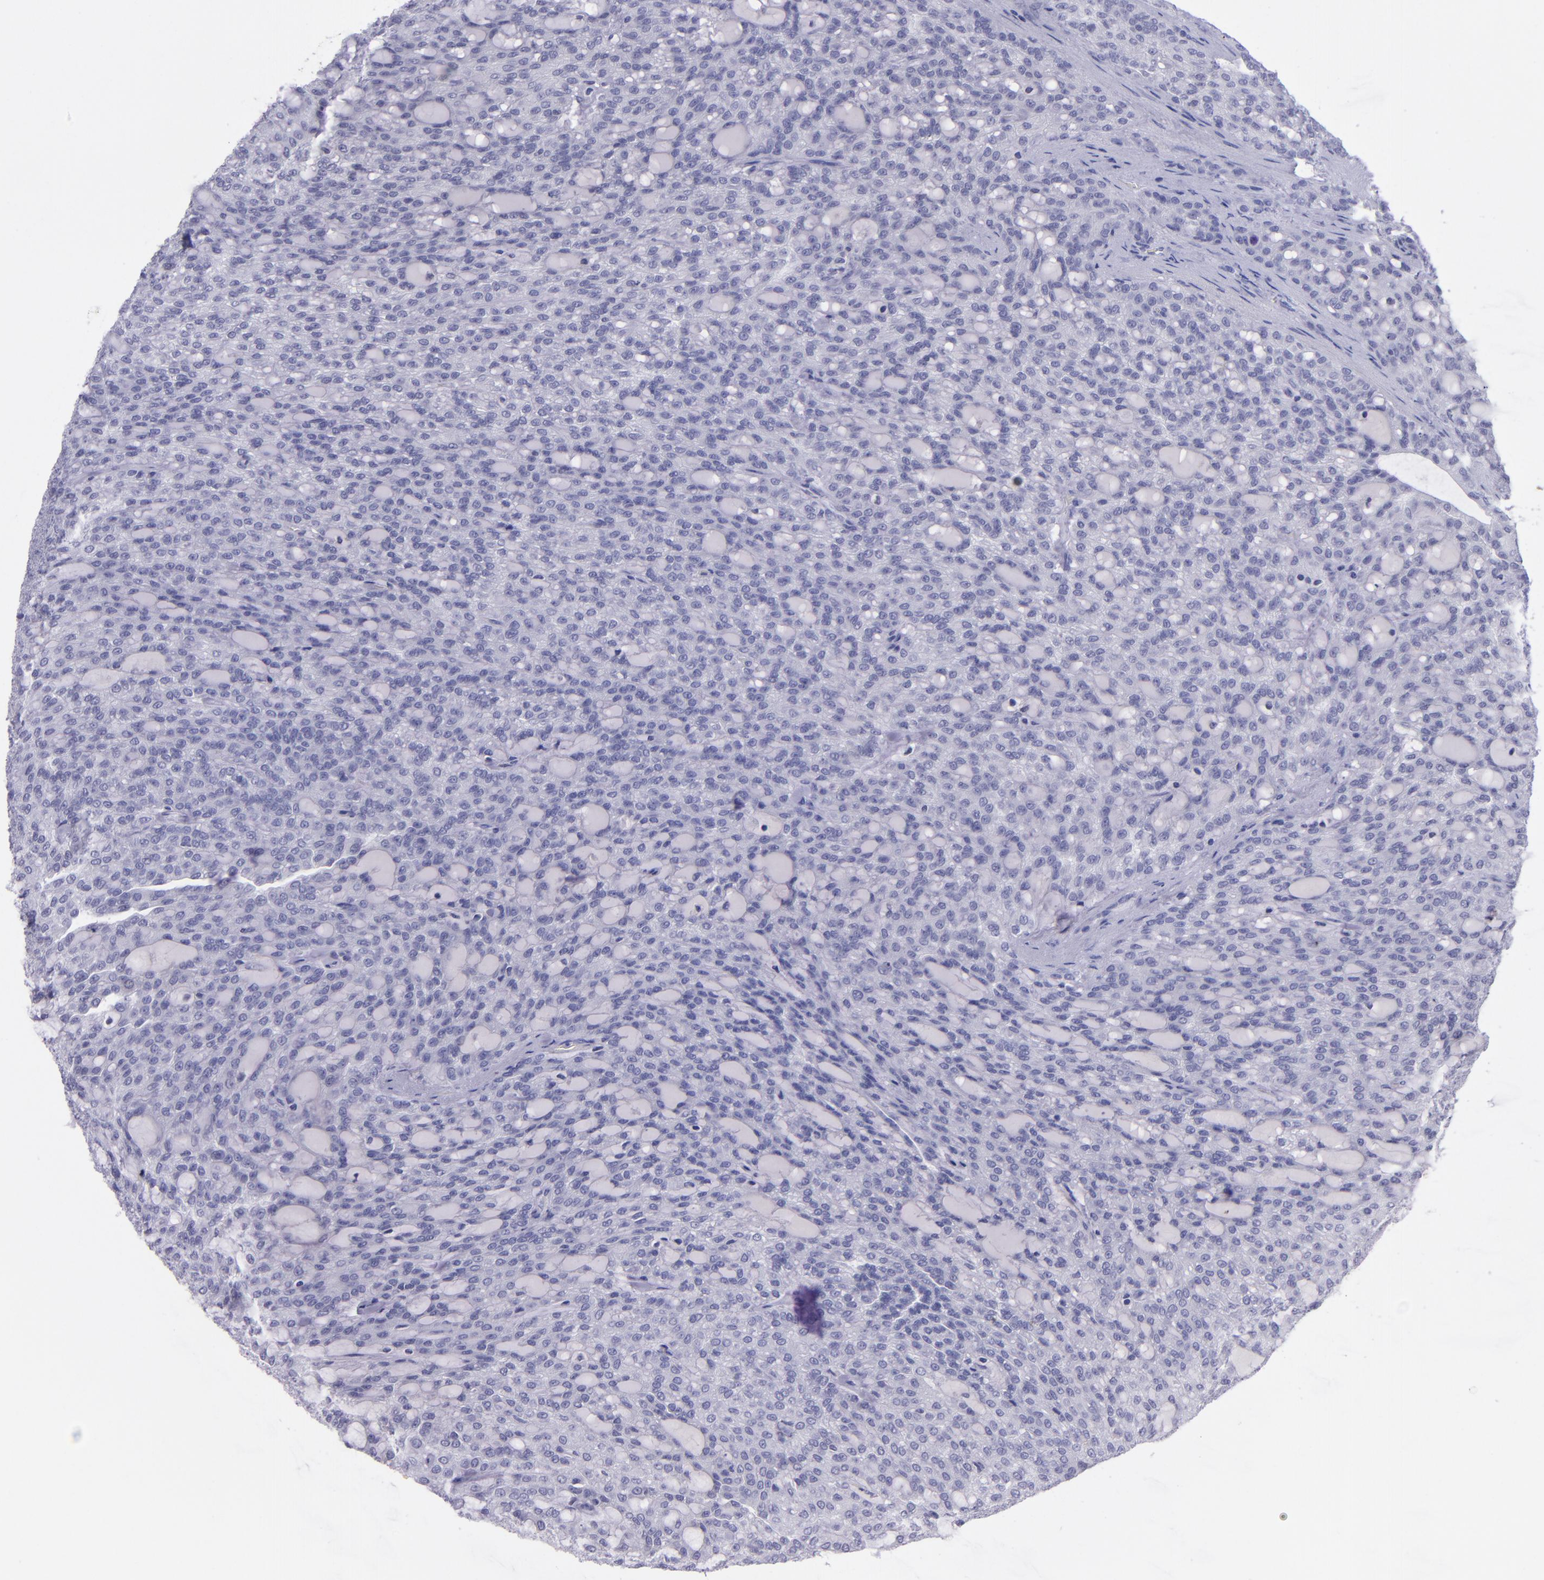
{"staining": {"intensity": "negative", "quantity": "none", "location": "none"}, "tissue": "renal cancer", "cell_type": "Tumor cells", "image_type": "cancer", "snomed": [{"axis": "morphology", "description": "Adenocarcinoma, NOS"}, {"axis": "topography", "description": "Kidney"}], "caption": "Image shows no significant protein staining in tumor cells of renal adenocarcinoma. (Stains: DAB (3,3'-diaminobenzidine) immunohistochemistry with hematoxylin counter stain, Microscopy: brightfield microscopy at high magnification).", "gene": "POU2F2", "patient": {"sex": "male", "age": 63}}